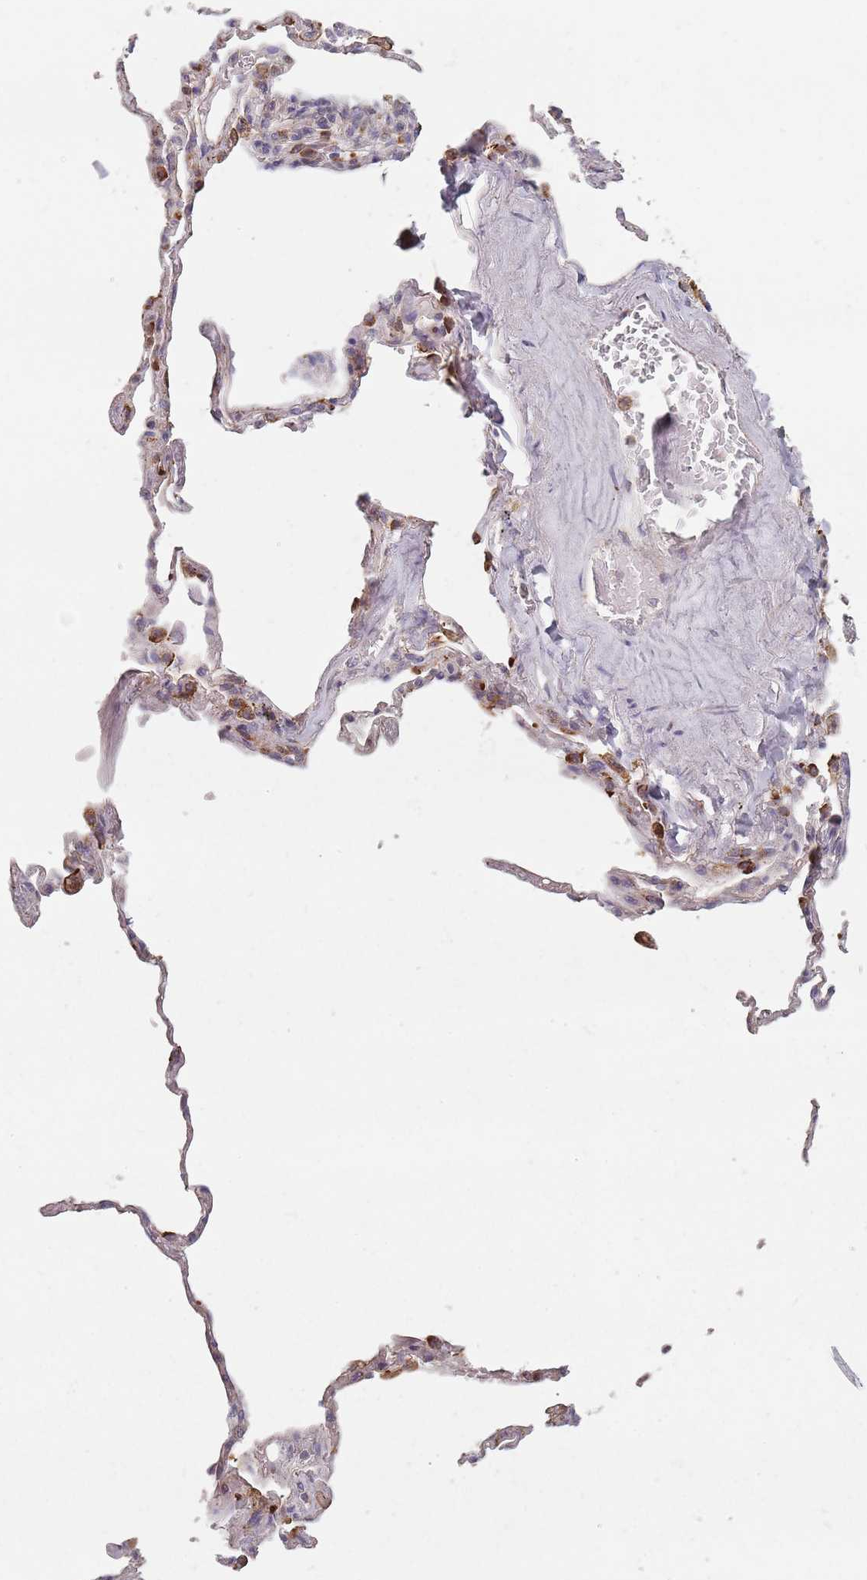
{"staining": {"intensity": "negative", "quantity": "none", "location": "none"}, "tissue": "adipose tissue", "cell_type": "Adipocytes", "image_type": "normal", "snomed": [{"axis": "morphology", "description": "Normal tissue, NOS"}, {"axis": "topography", "description": "Lymph node"}, {"axis": "topography", "description": "Bronchus"}], "caption": "Immunohistochemical staining of unremarkable adipose tissue displays no significant staining in adipocytes. (DAB (3,3'-diaminobenzidine) immunohistochemistry (IHC) with hematoxylin counter stain).", "gene": "RPS9", "patient": {"sex": "male", "age": 63}}